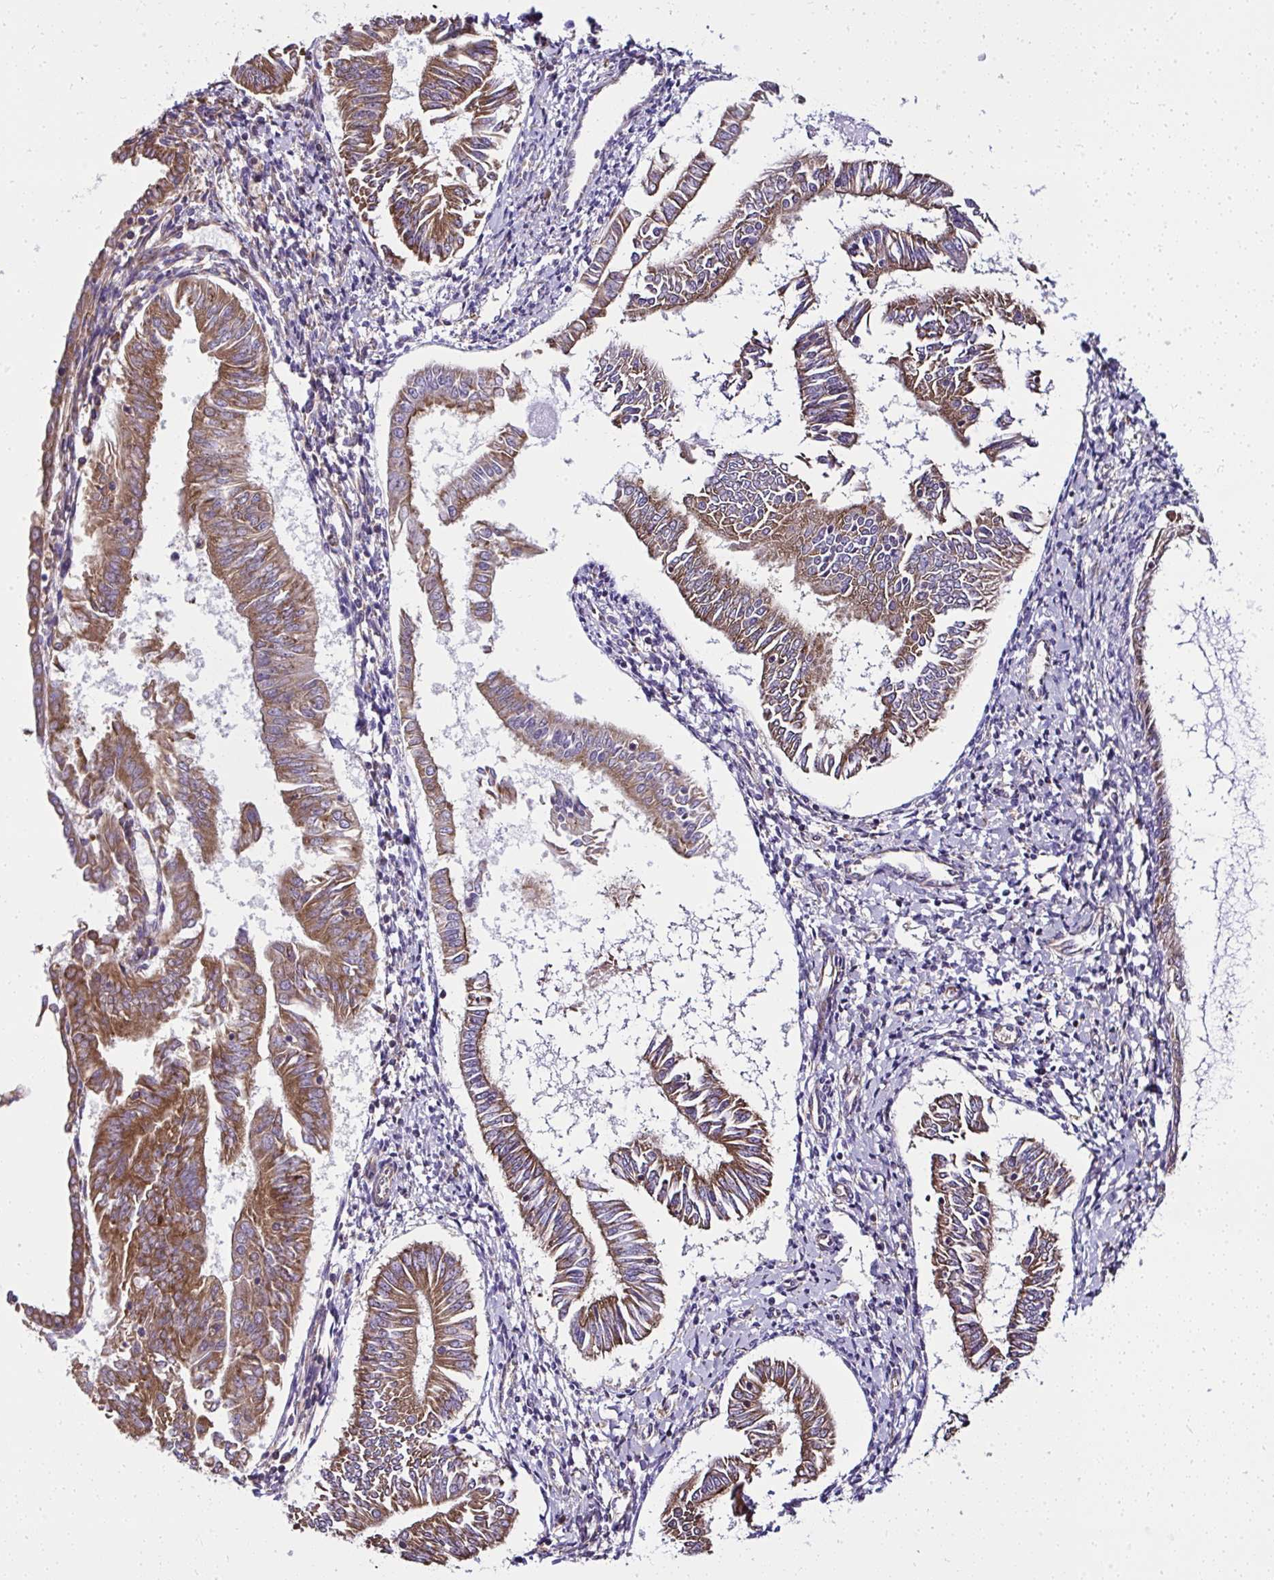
{"staining": {"intensity": "strong", "quantity": ">75%", "location": "cytoplasmic/membranous"}, "tissue": "endometrial cancer", "cell_type": "Tumor cells", "image_type": "cancer", "snomed": [{"axis": "morphology", "description": "Adenocarcinoma, NOS"}, {"axis": "topography", "description": "Endometrium"}], "caption": "Protein analysis of endometrial adenocarcinoma tissue exhibits strong cytoplasmic/membranous expression in approximately >75% of tumor cells. (DAB IHC, brown staining for protein, blue staining for nuclei).", "gene": "RPS7", "patient": {"sex": "female", "age": 58}}